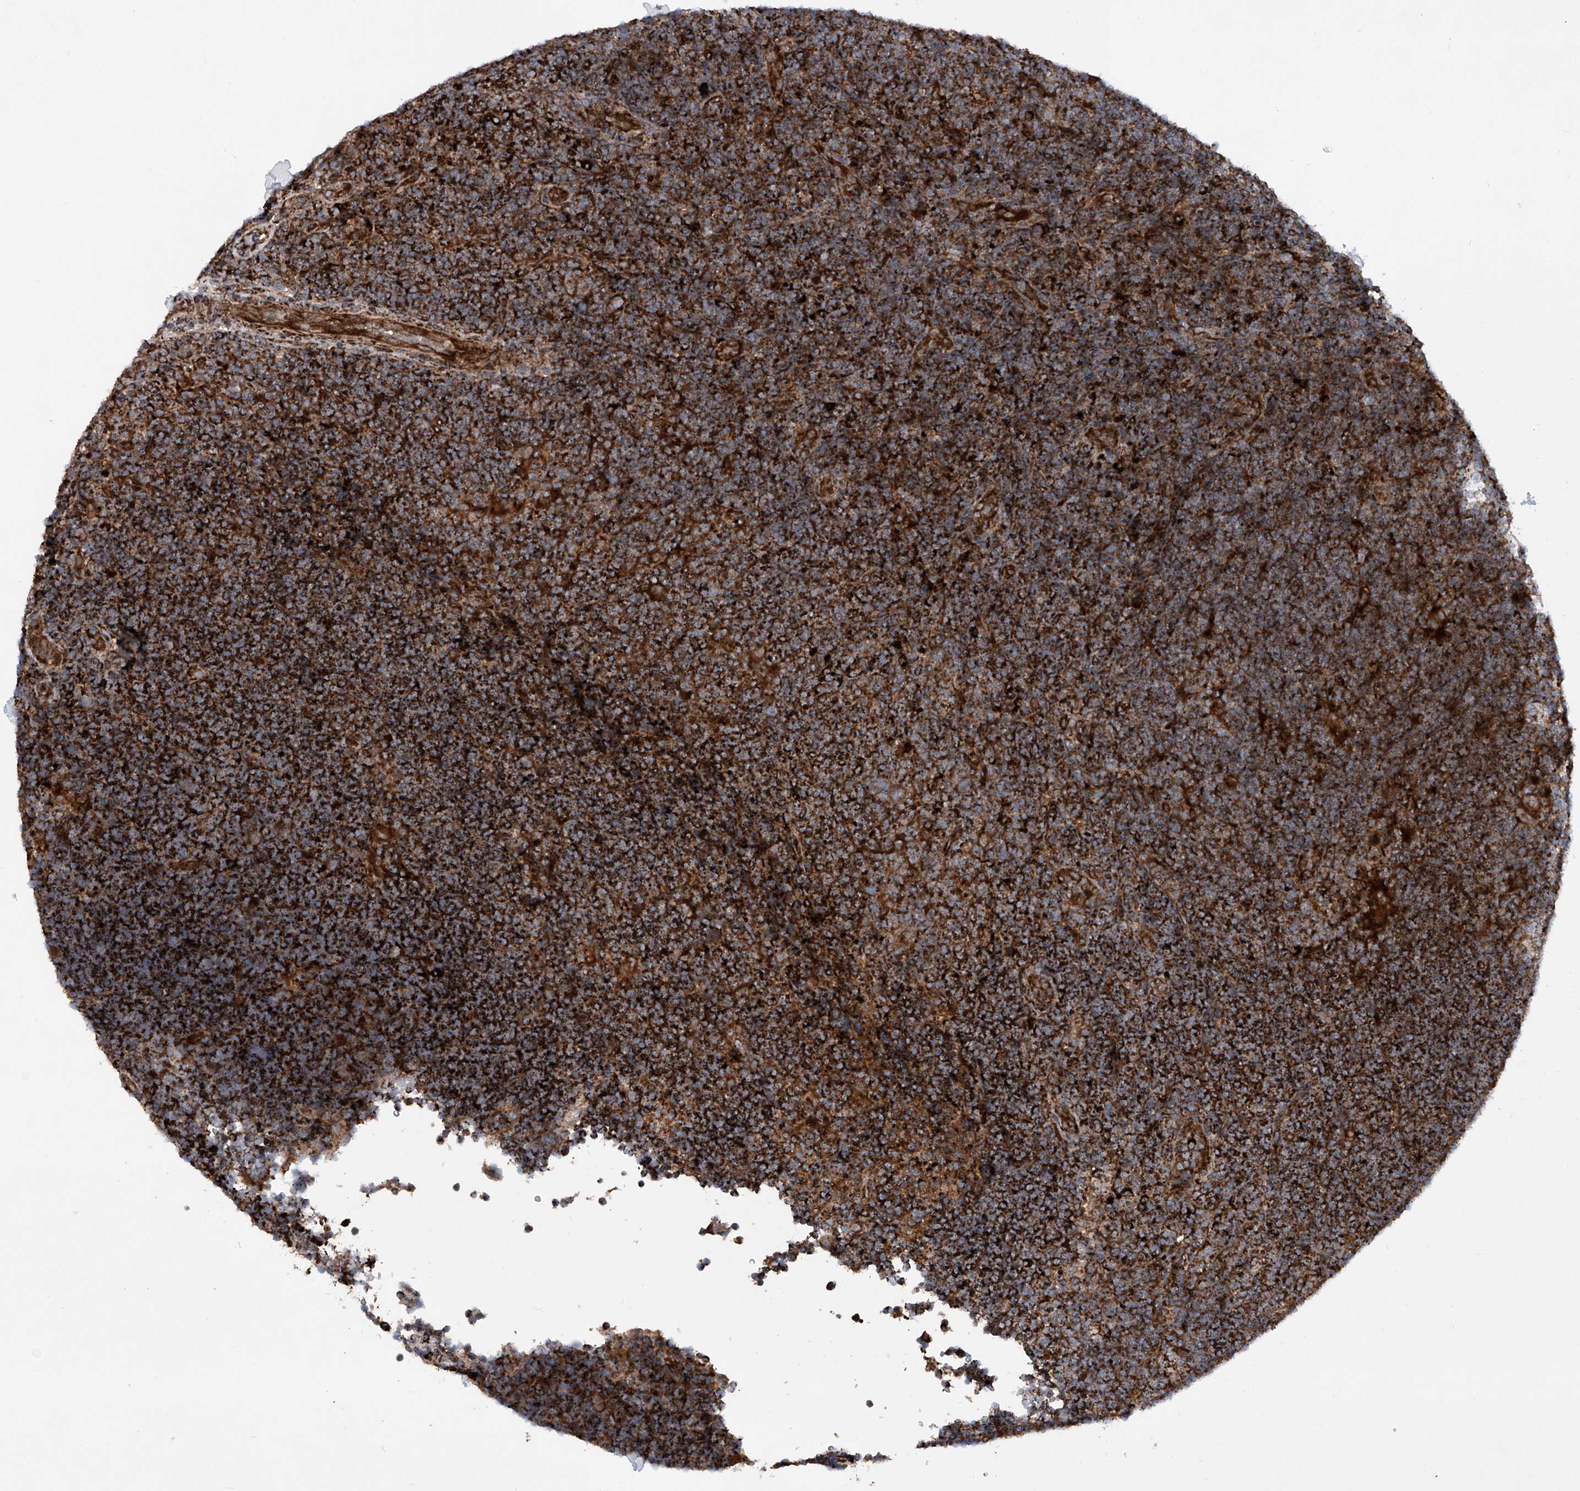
{"staining": {"intensity": "strong", "quantity": ">75%", "location": "cytoplasmic/membranous"}, "tissue": "lymphoma", "cell_type": "Tumor cells", "image_type": "cancer", "snomed": [{"axis": "morphology", "description": "Hodgkin's disease, NOS"}, {"axis": "topography", "description": "Lymph node"}], "caption": "A histopathology image of lymphoma stained for a protein exhibits strong cytoplasmic/membranous brown staining in tumor cells.", "gene": "DAD1", "patient": {"sex": "female", "age": 57}}